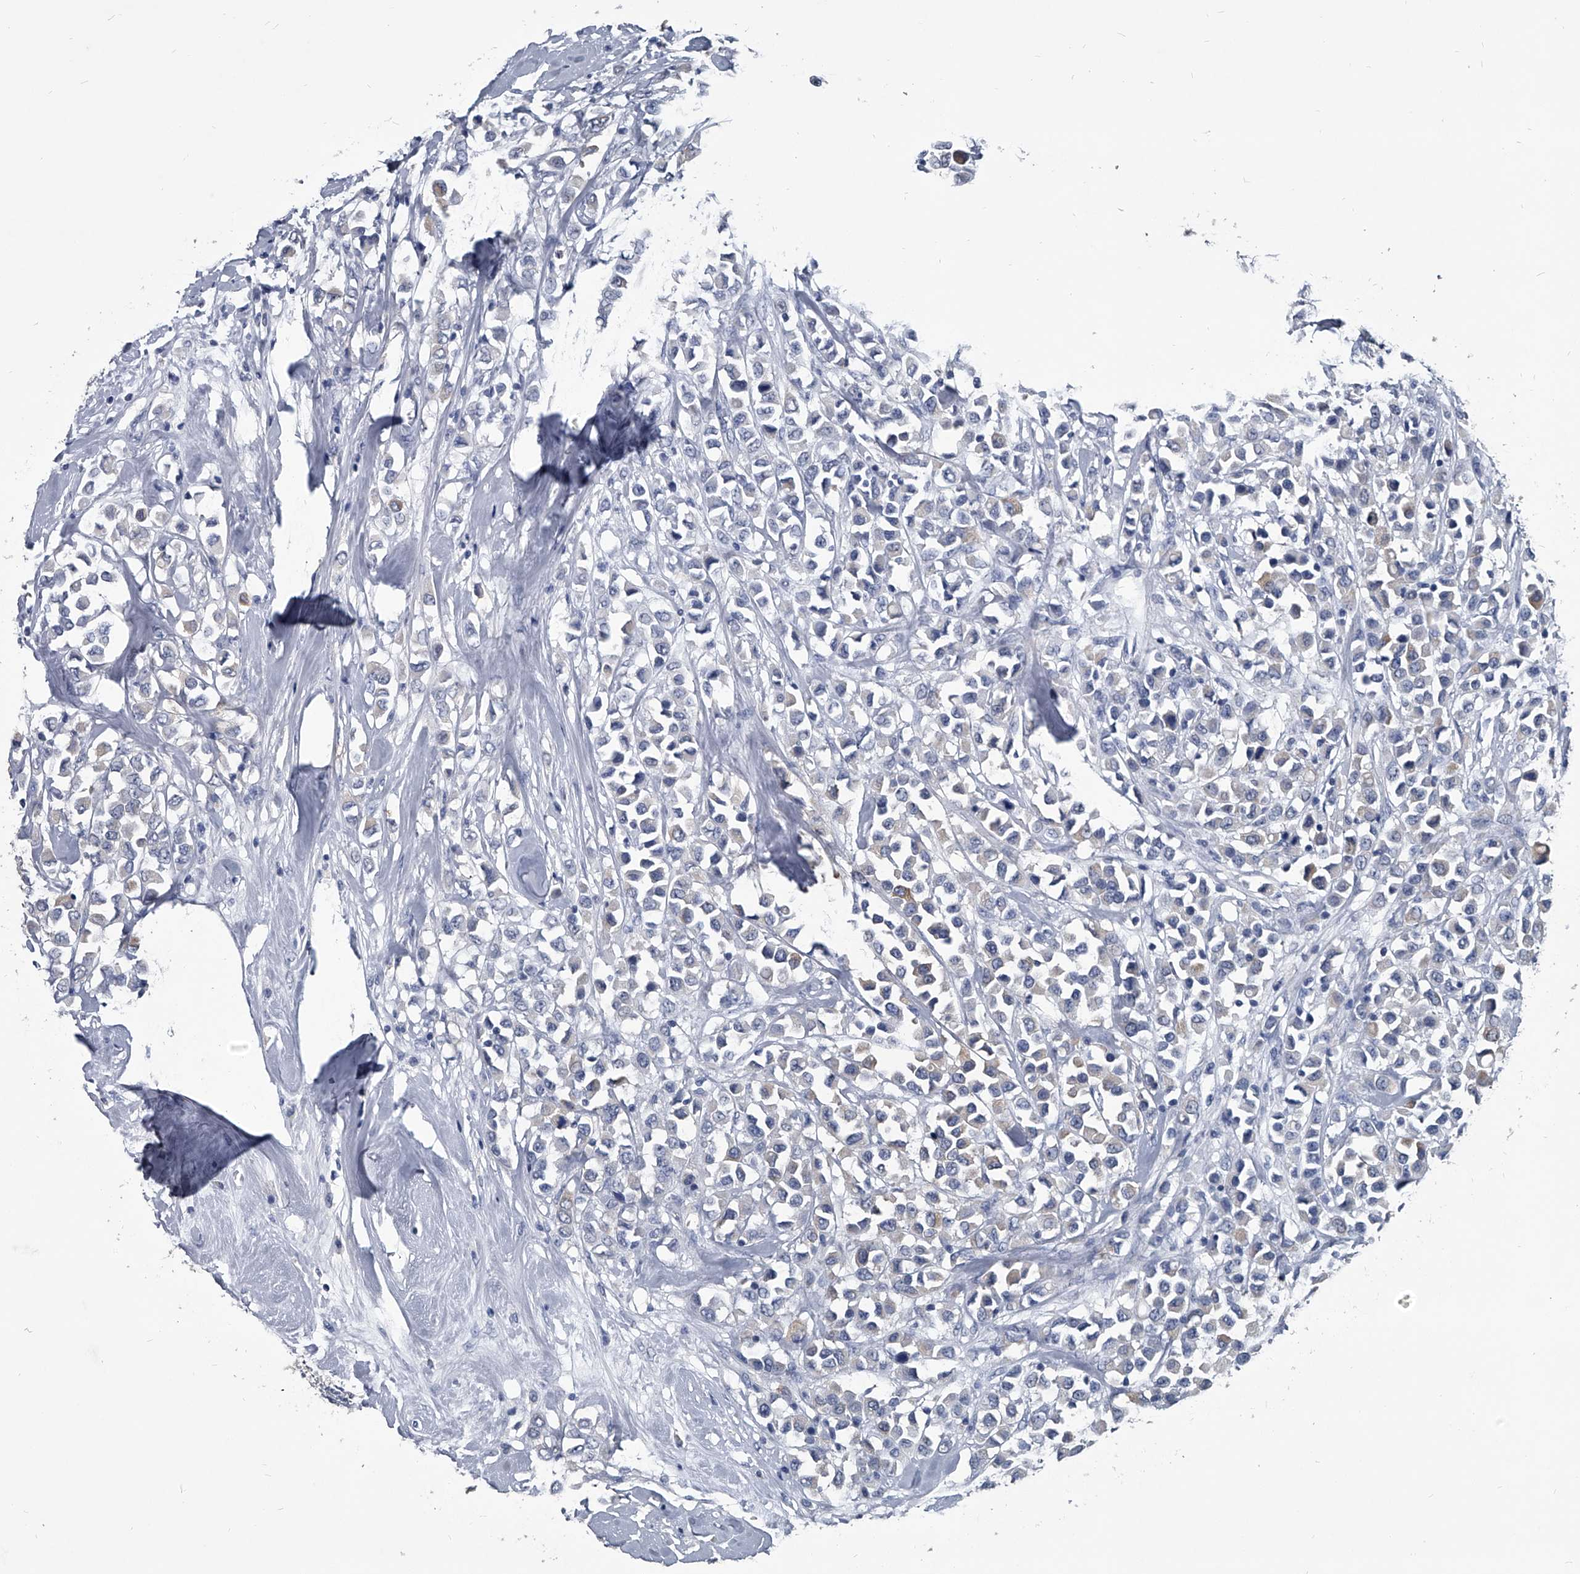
{"staining": {"intensity": "moderate", "quantity": "<25%", "location": "cytoplasmic/membranous"}, "tissue": "breast cancer", "cell_type": "Tumor cells", "image_type": "cancer", "snomed": [{"axis": "morphology", "description": "Duct carcinoma"}, {"axis": "topography", "description": "Breast"}], "caption": "Human breast invasive ductal carcinoma stained for a protein (brown) shows moderate cytoplasmic/membranous positive staining in approximately <25% of tumor cells.", "gene": "BCAS1", "patient": {"sex": "female", "age": 61}}